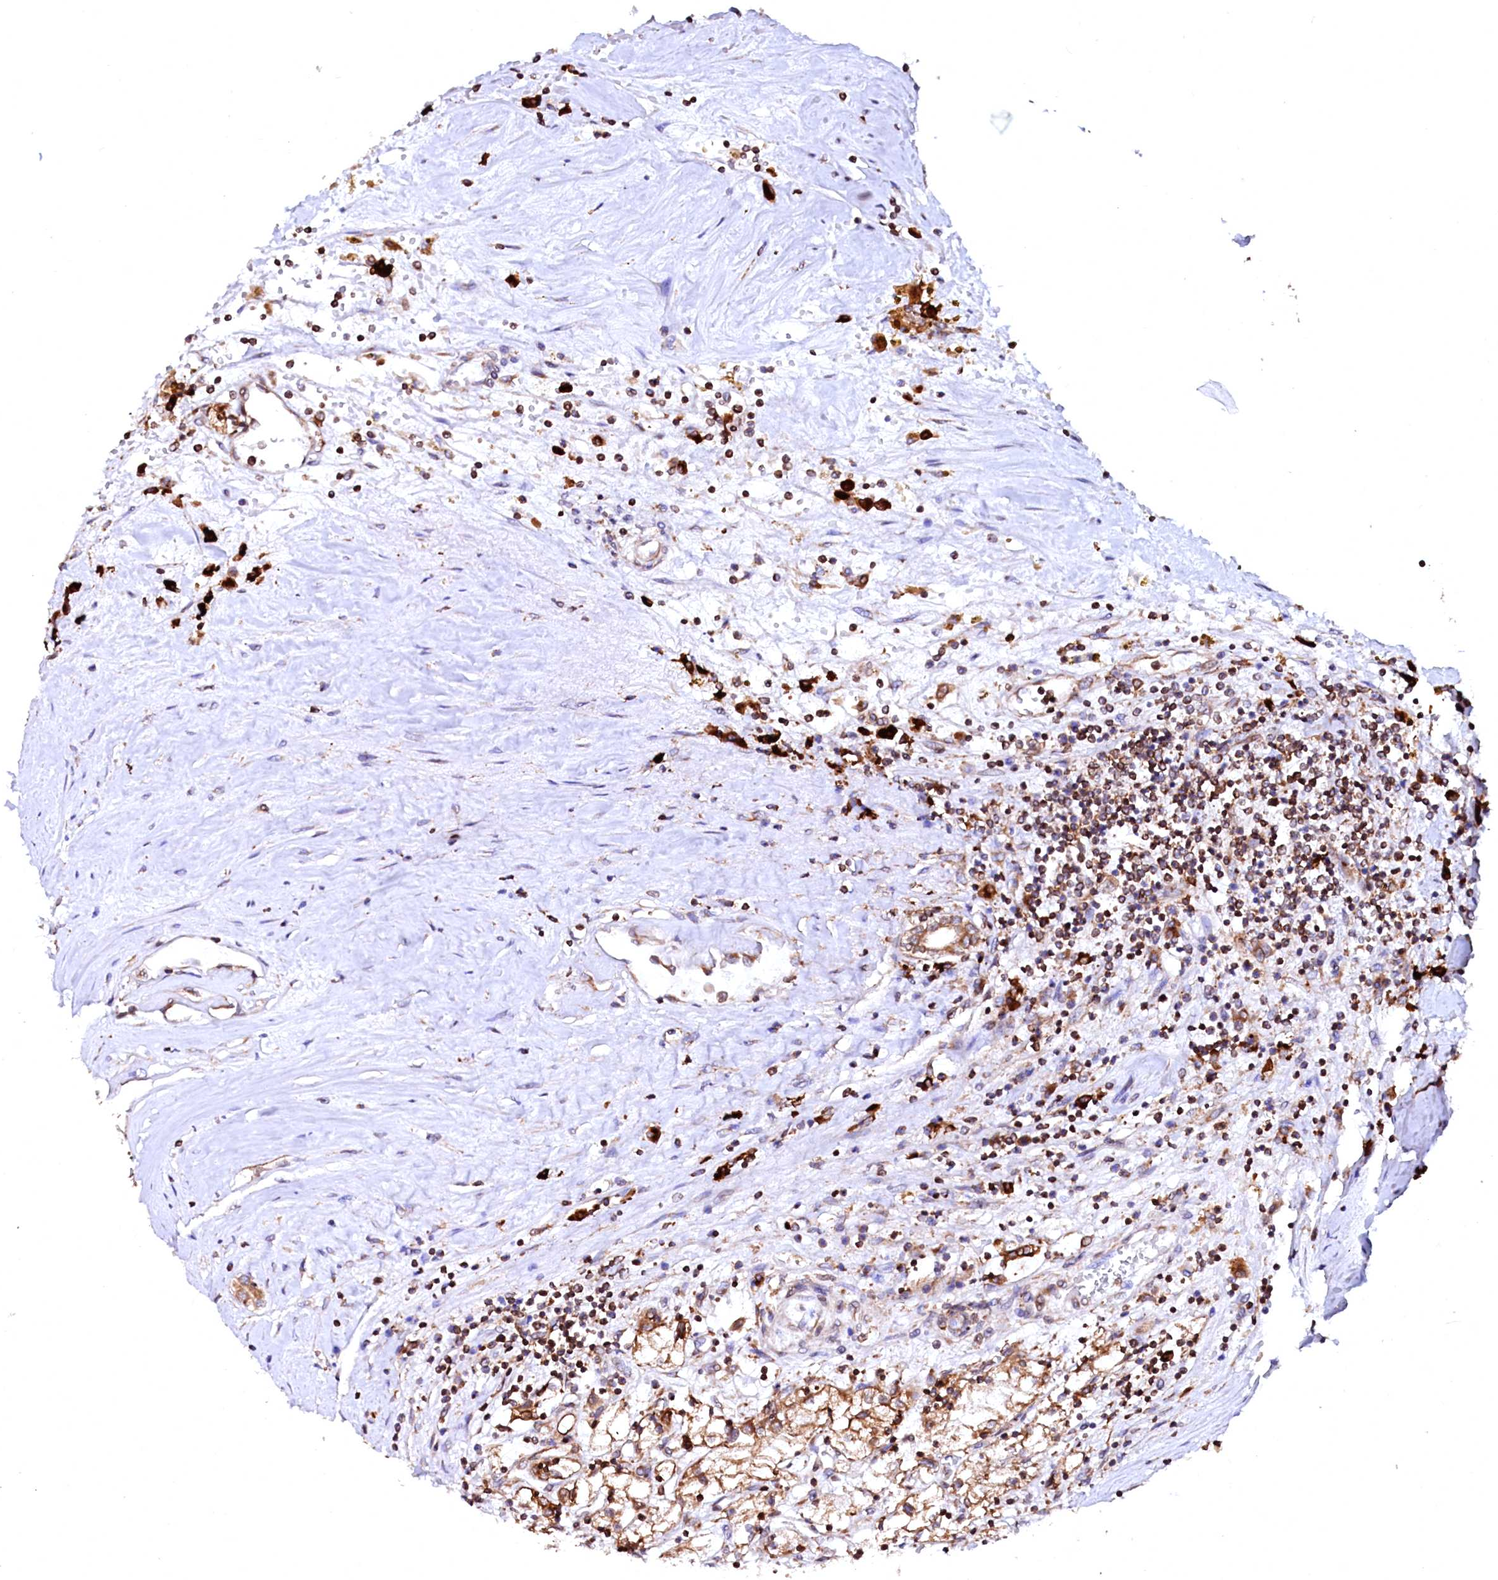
{"staining": {"intensity": "moderate", "quantity": ">75%", "location": "cytoplasmic/membranous"}, "tissue": "renal cancer", "cell_type": "Tumor cells", "image_type": "cancer", "snomed": [{"axis": "morphology", "description": "Adenocarcinoma, NOS"}, {"axis": "topography", "description": "Kidney"}], "caption": "Adenocarcinoma (renal) stained with a protein marker displays moderate staining in tumor cells.", "gene": "DERL1", "patient": {"sex": "male", "age": 56}}